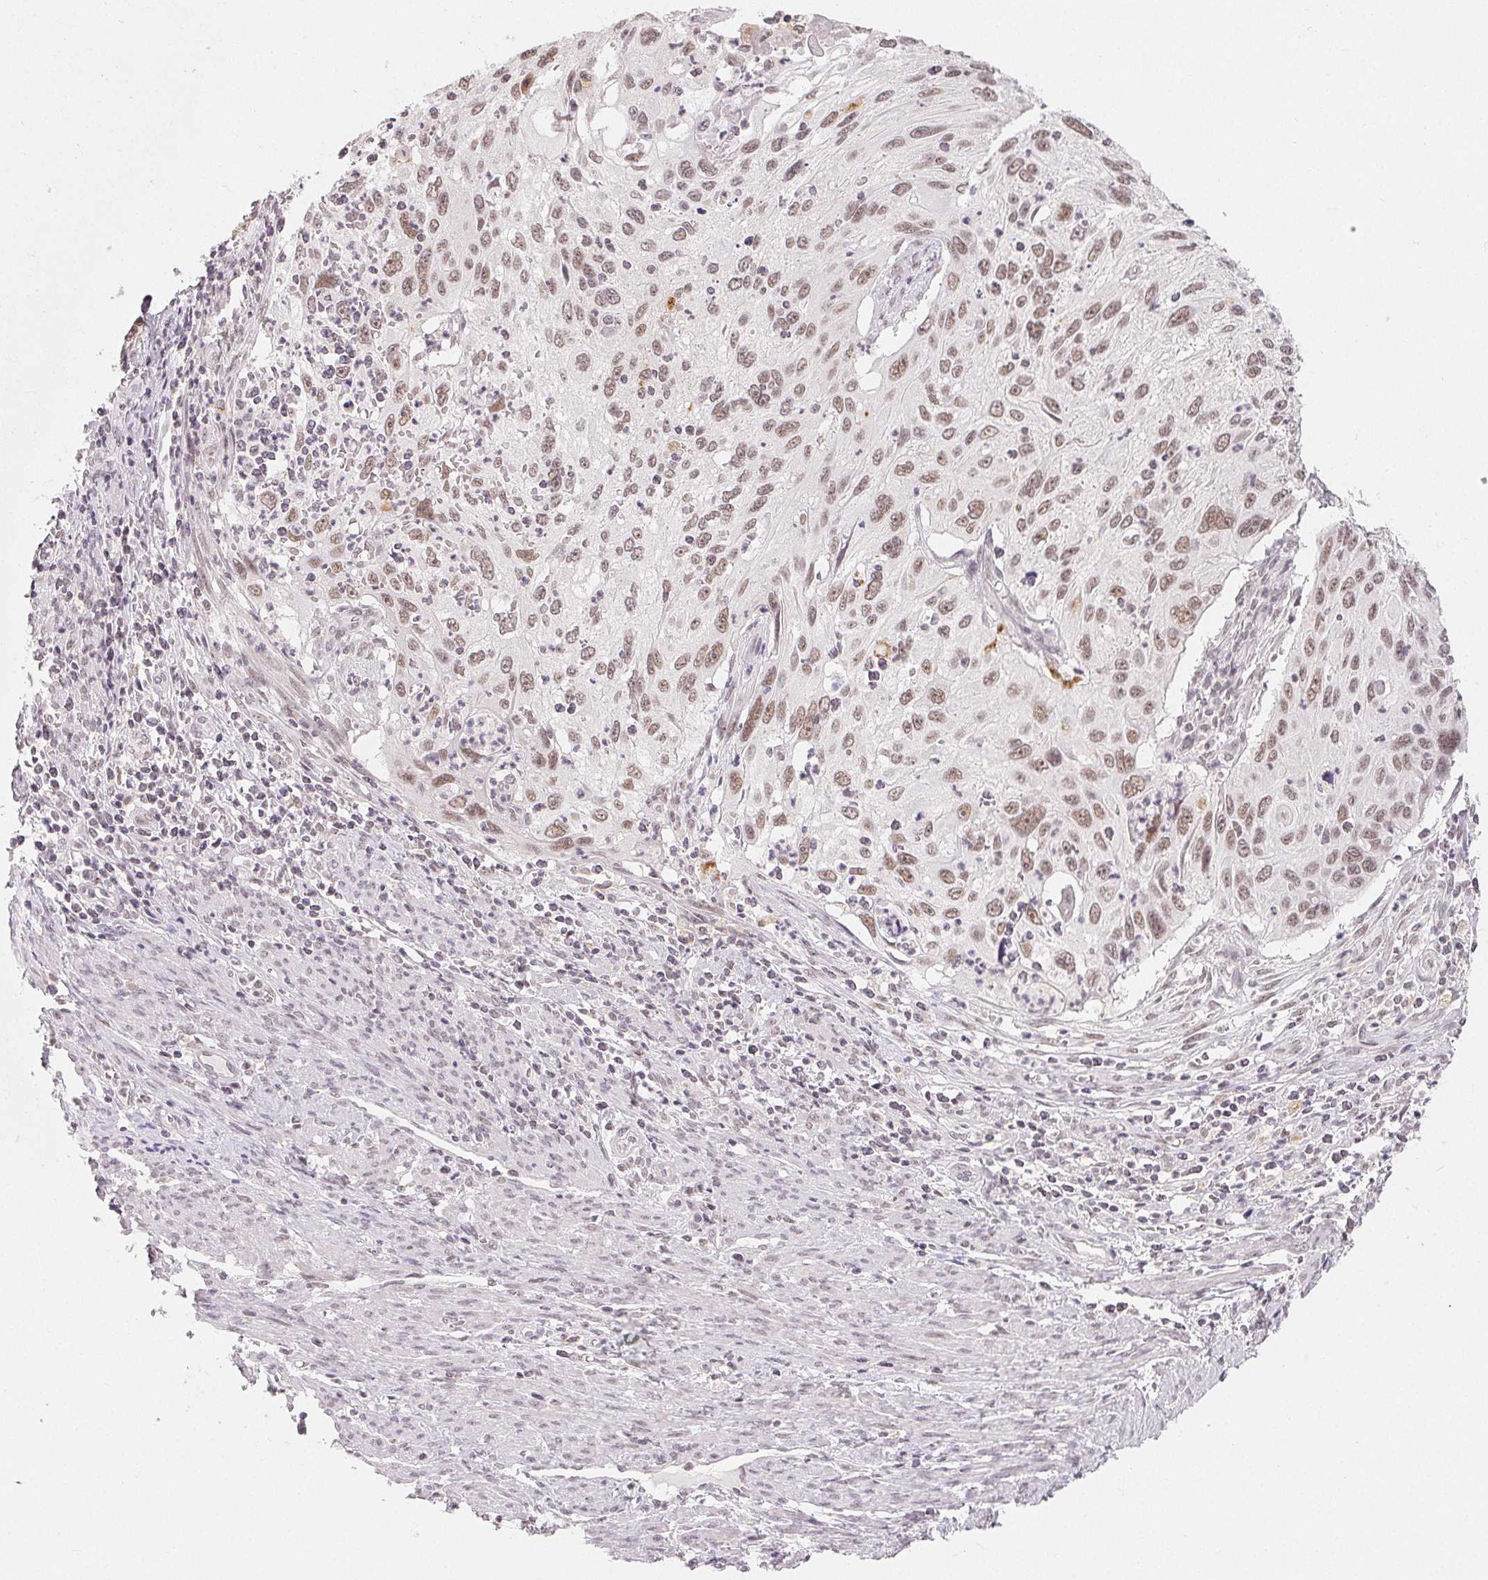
{"staining": {"intensity": "weak", "quantity": "25%-75%", "location": "nuclear"}, "tissue": "cervical cancer", "cell_type": "Tumor cells", "image_type": "cancer", "snomed": [{"axis": "morphology", "description": "Squamous cell carcinoma, NOS"}, {"axis": "topography", "description": "Cervix"}], "caption": "Immunohistochemistry image of human squamous cell carcinoma (cervical) stained for a protein (brown), which demonstrates low levels of weak nuclear positivity in about 25%-75% of tumor cells.", "gene": "NXF3", "patient": {"sex": "female", "age": 70}}